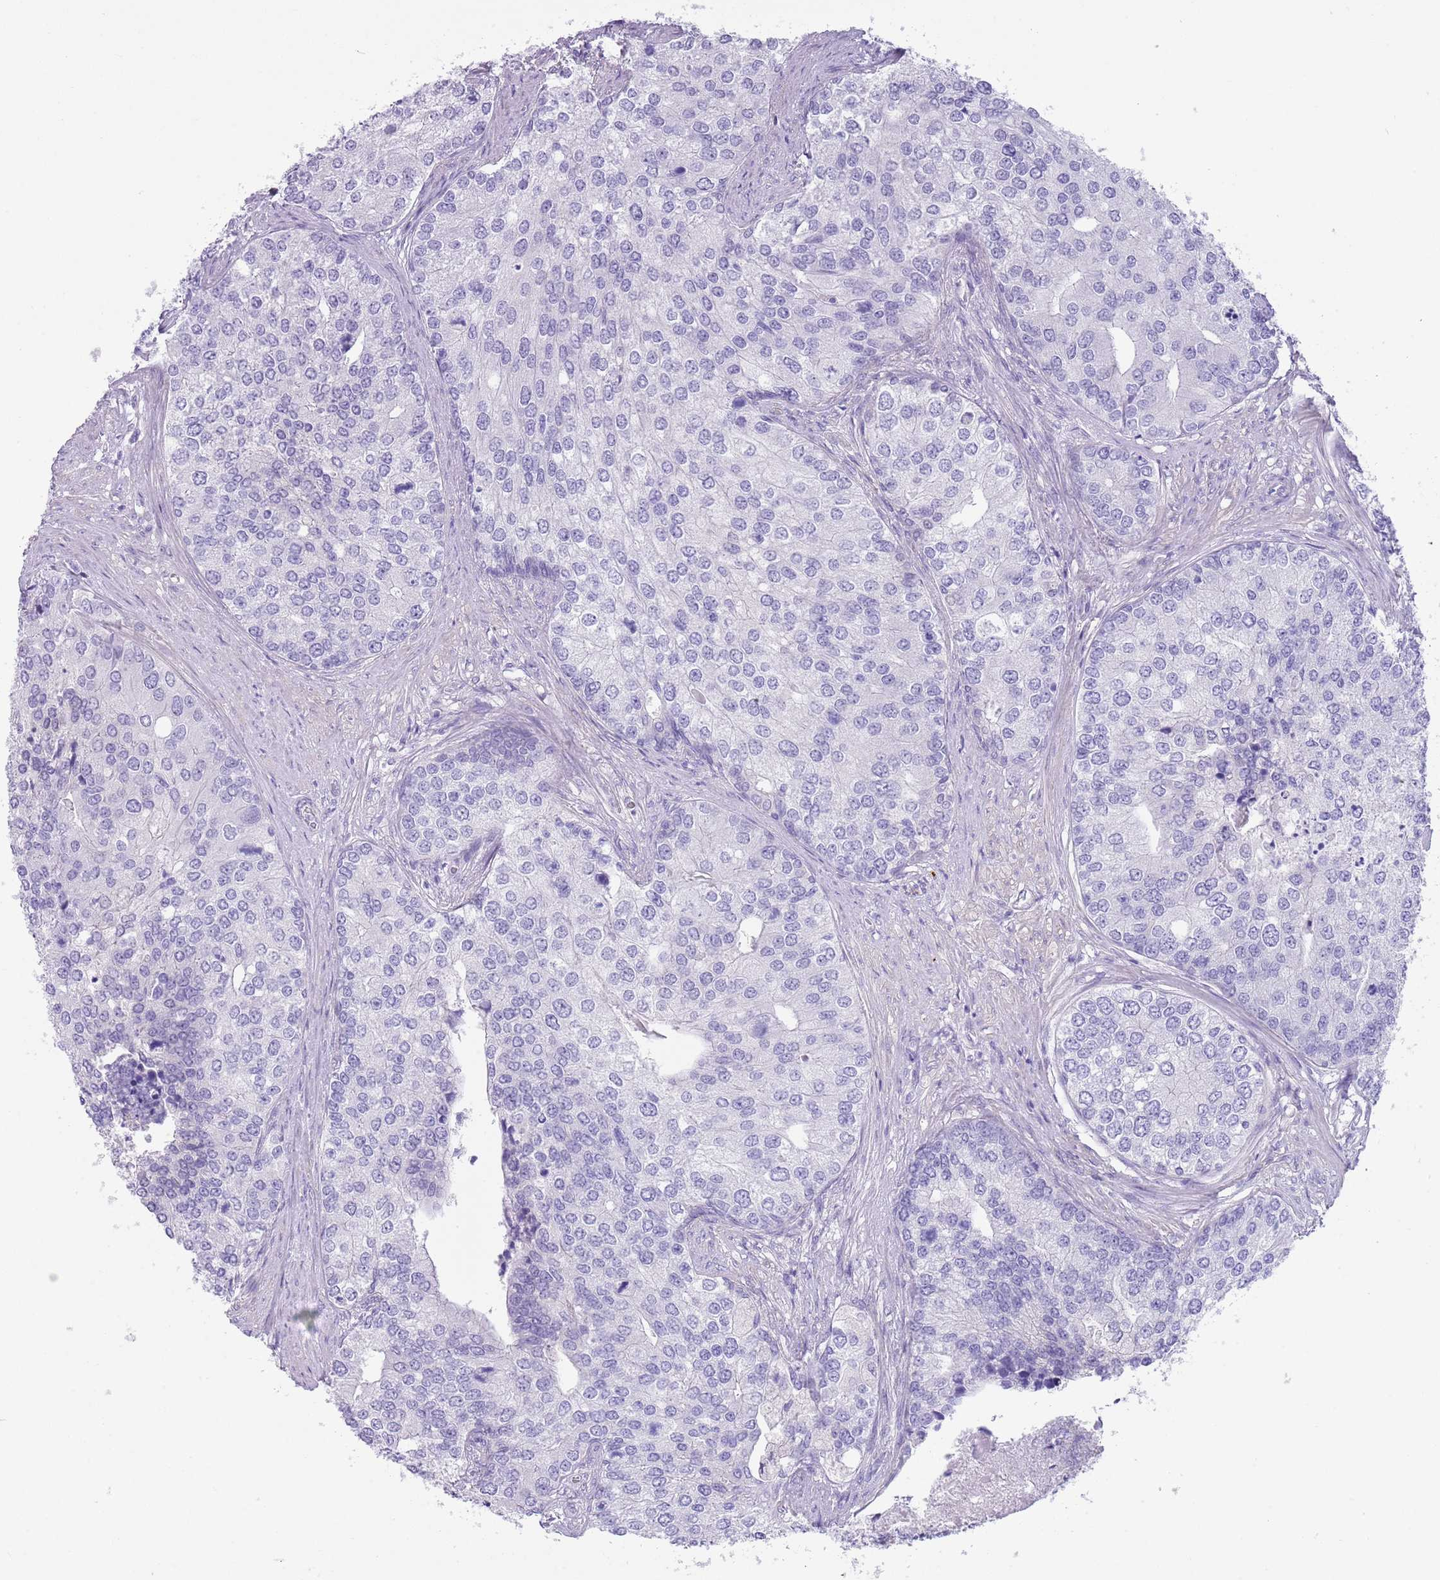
{"staining": {"intensity": "negative", "quantity": "none", "location": "none"}, "tissue": "prostate cancer", "cell_type": "Tumor cells", "image_type": "cancer", "snomed": [{"axis": "morphology", "description": "Adenocarcinoma, High grade"}, {"axis": "topography", "description": "Prostate"}], "caption": "Immunohistochemistry of human prostate adenocarcinoma (high-grade) displays no staining in tumor cells.", "gene": "TSGA13", "patient": {"sex": "male", "age": 62}}